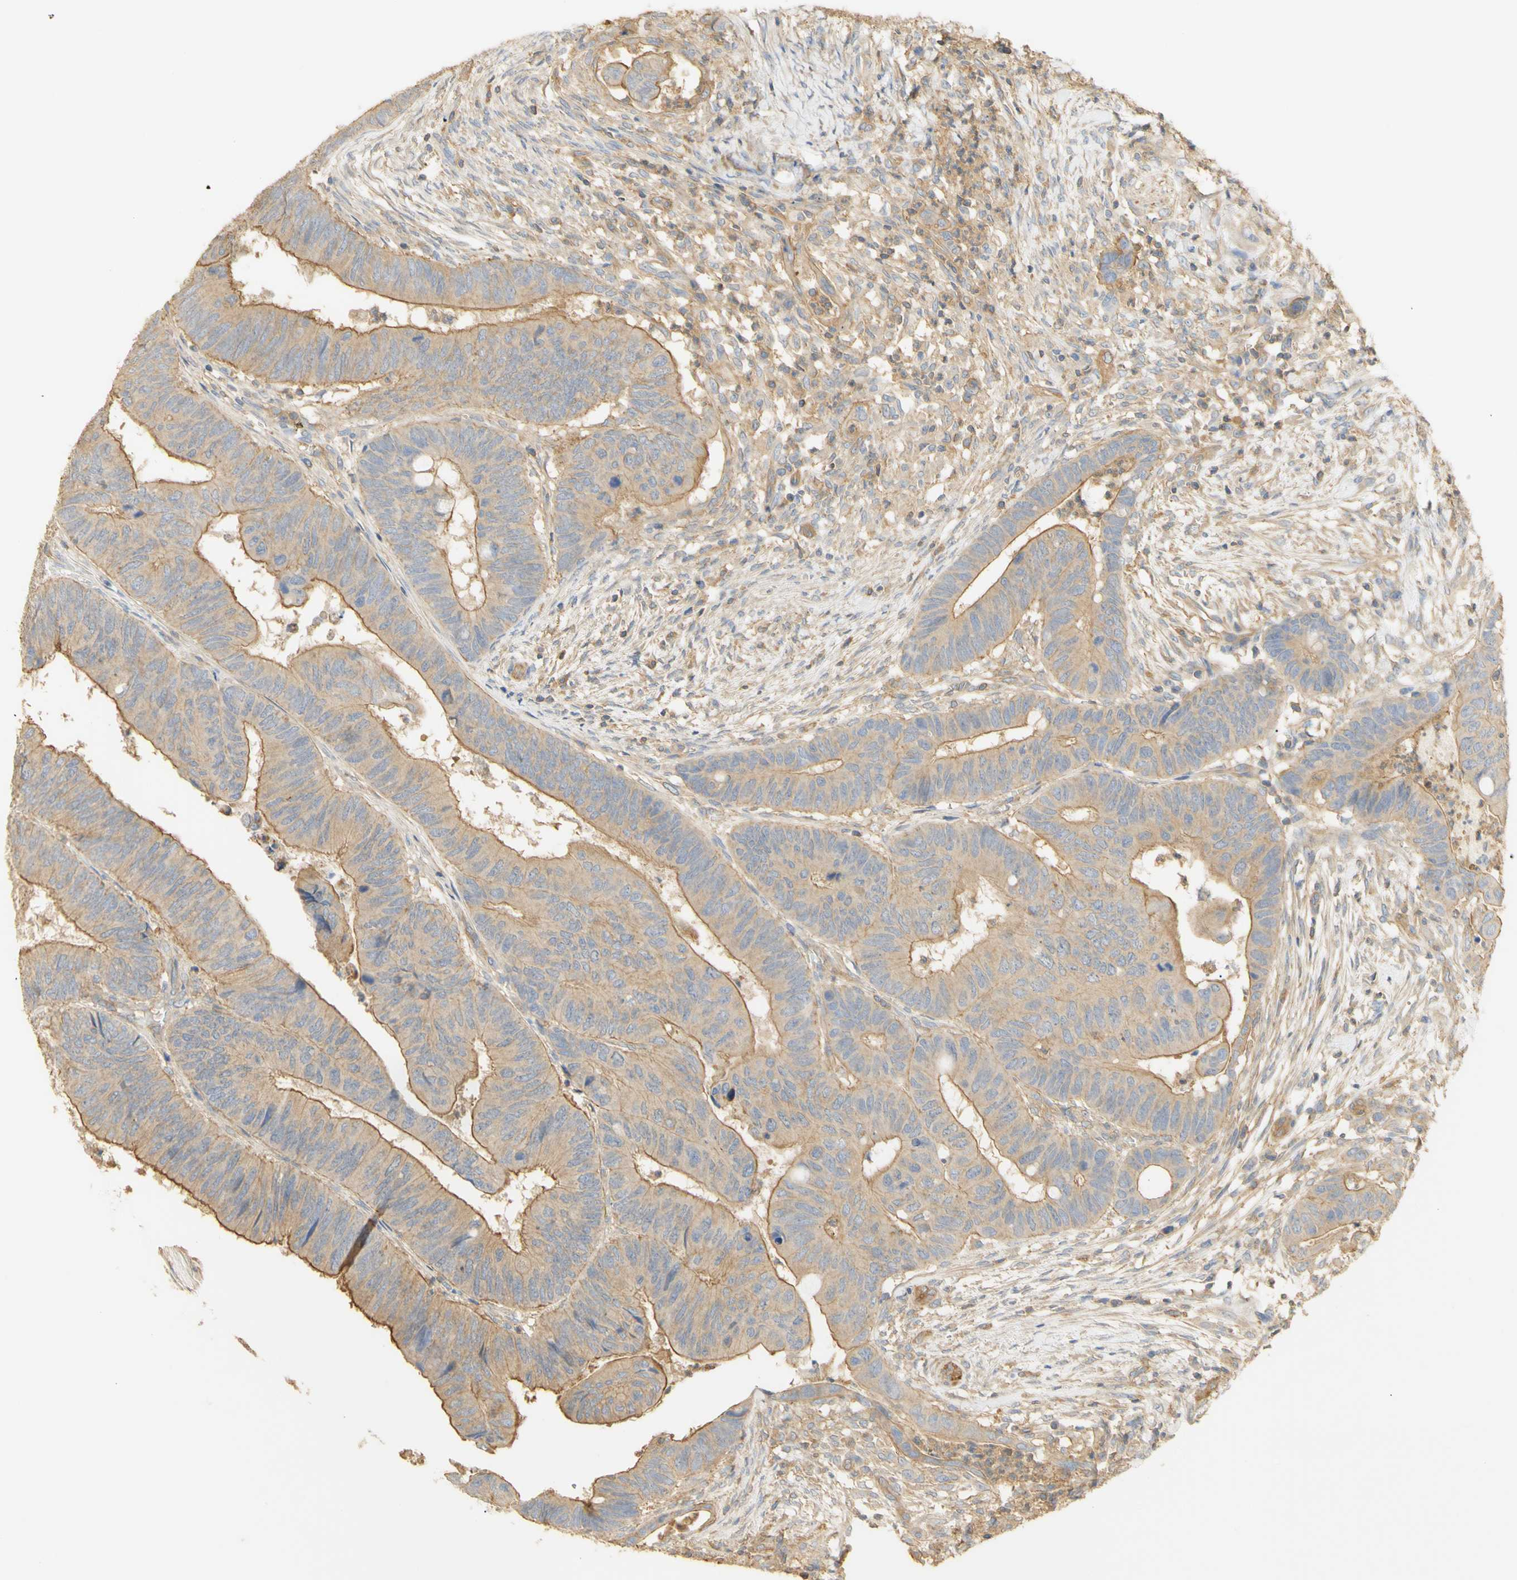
{"staining": {"intensity": "moderate", "quantity": ">75%", "location": "cytoplasmic/membranous"}, "tissue": "colorectal cancer", "cell_type": "Tumor cells", "image_type": "cancer", "snomed": [{"axis": "morphology", "description": "Normal tissue, NOS"}, {"axis": "morphology", "description": "Adenocarcinoma, NOS"}, {"axis": "topography", "description": "Rectum"}, {"axis": "topography", "description": "Peripheral nerve tissue"}], "caption": "Immunohistochemistry (DAB) staining of colorectal adenocarcinoma exhibits moderate cytoplasmic/membranous protein positivity in about >75% of tumor cells.", "gene": "KCNE4", "patient": {"sex": "male", "age": 92}}